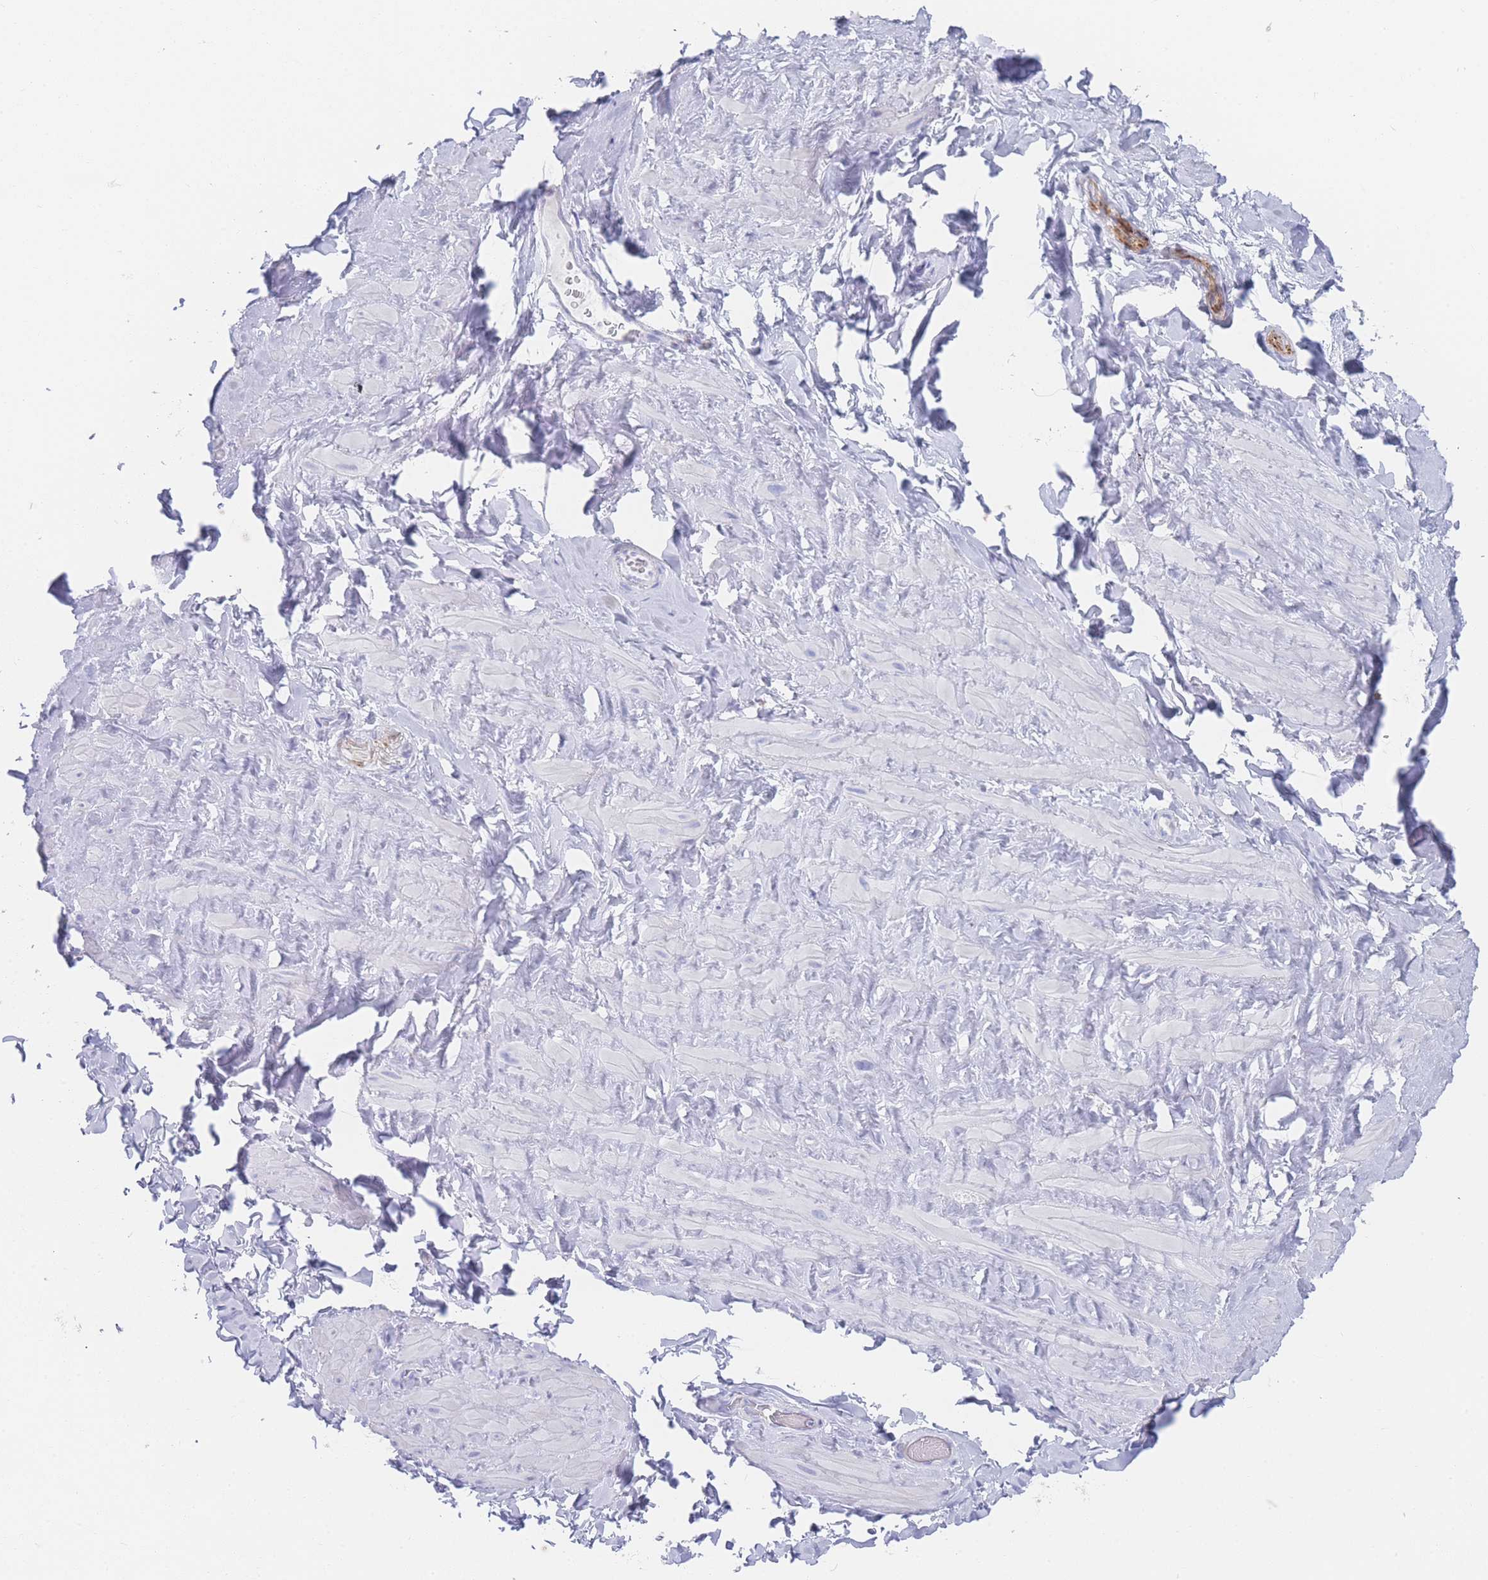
{"staining": {"intensity": "negative", "quantity": "none", "location": "none"}, "tissue": "adipose tissue", "cell_type": "Adipocytes", "image_type": "normal", "snomed": [{"axis": "morphology", "description": "Normal tissue, NOS"}, {"axis": "topography", "description": "Soft tissue"}, {"axis": "topography", "description": "Vascular tissue"}], "caption": "Immunohistochemistry histopathology image of unremarkable human adipose tissue stained for a protein (brown), which displays no staining in adipocytes. Nuclei are stained in blue.", "gene": "LRRC37A2", "patient": {"sex": "male", "age": 41}}